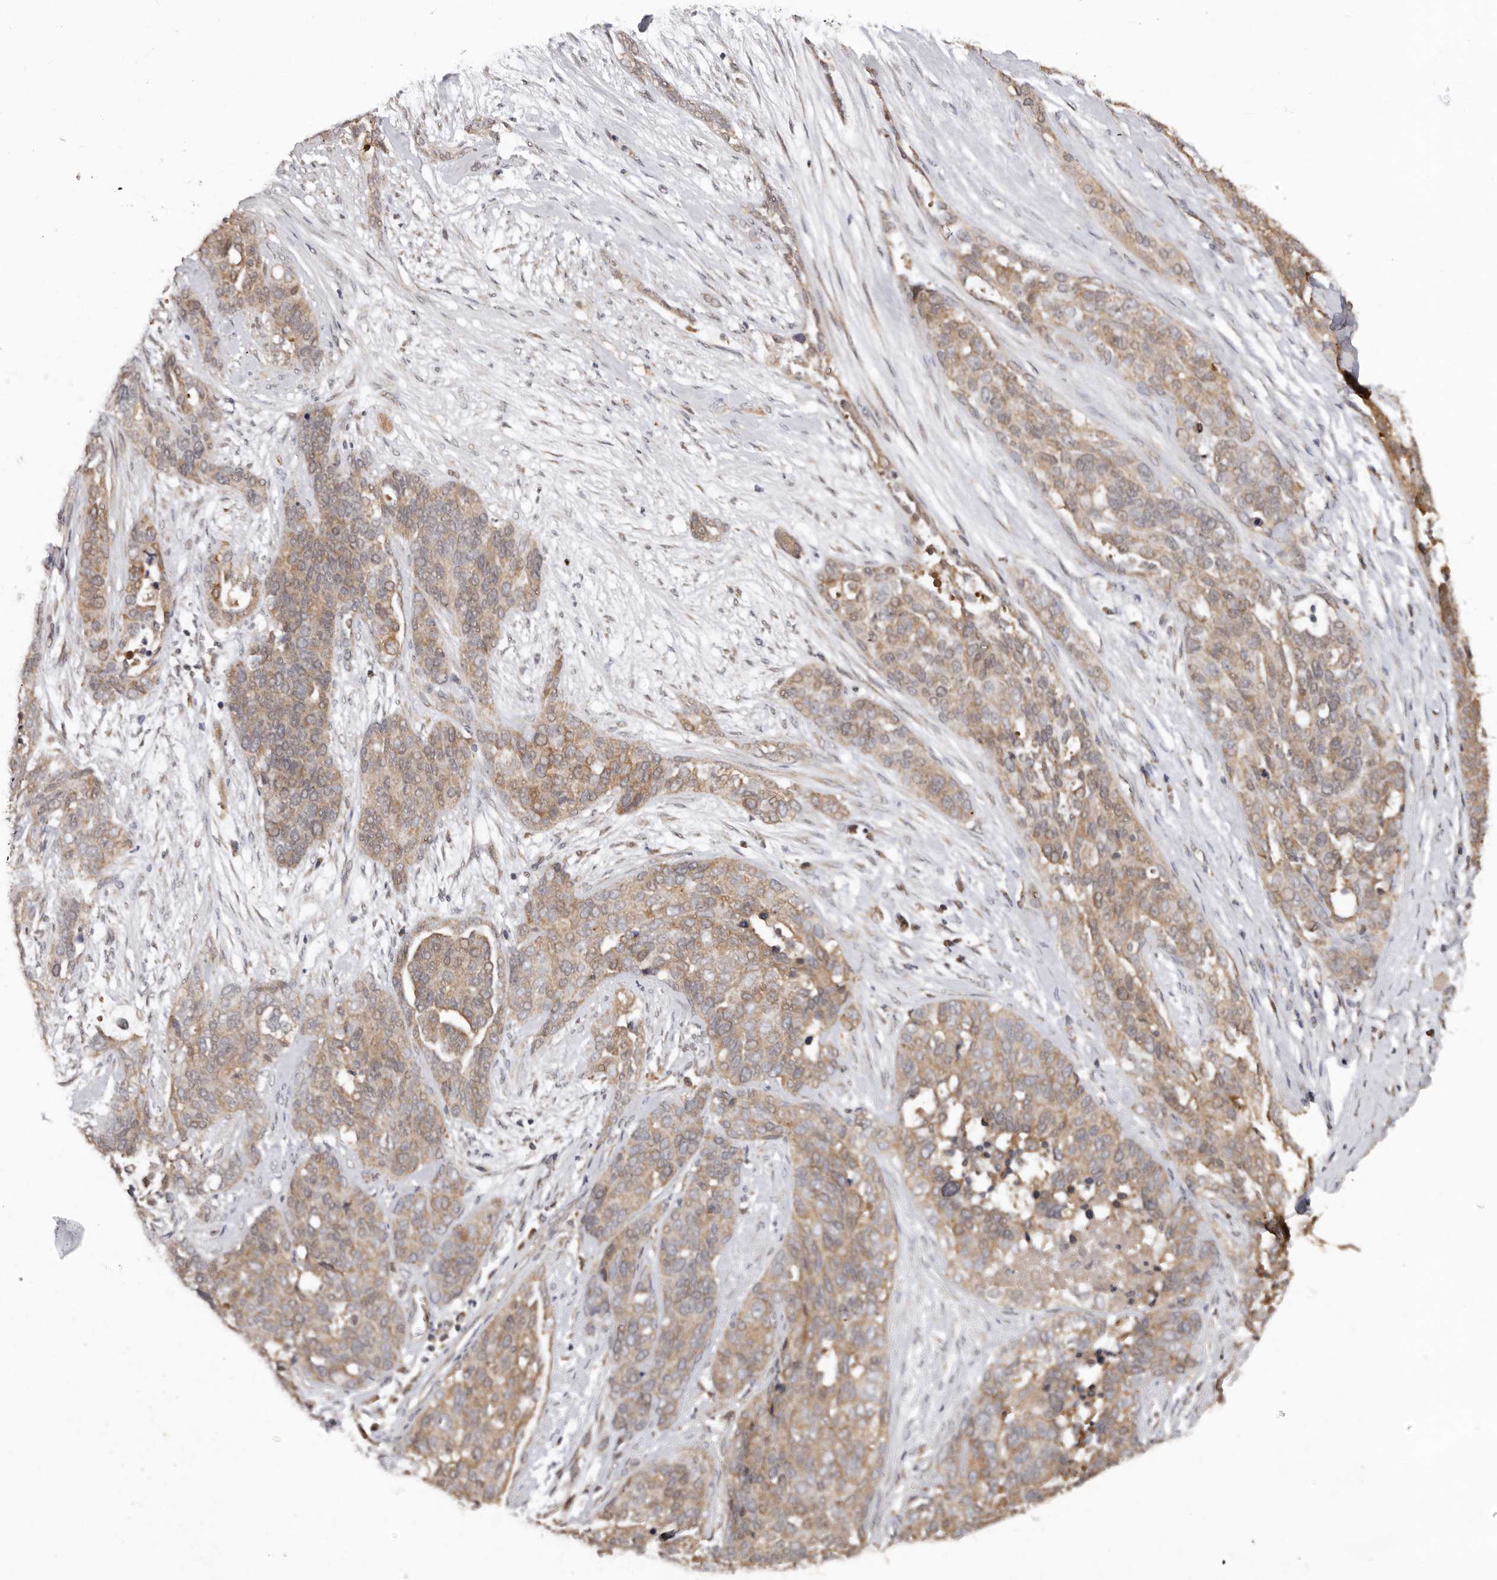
{"staining": {"intensity": "moderate", "quantity": ">75%", "location": "cytoplasmic/membranous"}, "tissue": "ovarian cancer", "cell_type": "Tumor cells", "image_type": "cancer", "snomed": [{"axis": "morphology", "description": "Cystadenocarcinoma, serous, NOS"}, {"axis": "topography", "description": "Ovary"}], "caption": "Ovarian serous cystadenocarcinoma stained with DAB immunohistochemistry exhibits medium levels of moderate cytoplasmic/membranous positivity in about >75% of tumor cells. (DAB IHC, brown staining for protein, blue staining for nuclei).", "gene": "RSPO2", "patient": {"sex": "female", "age": 44}}